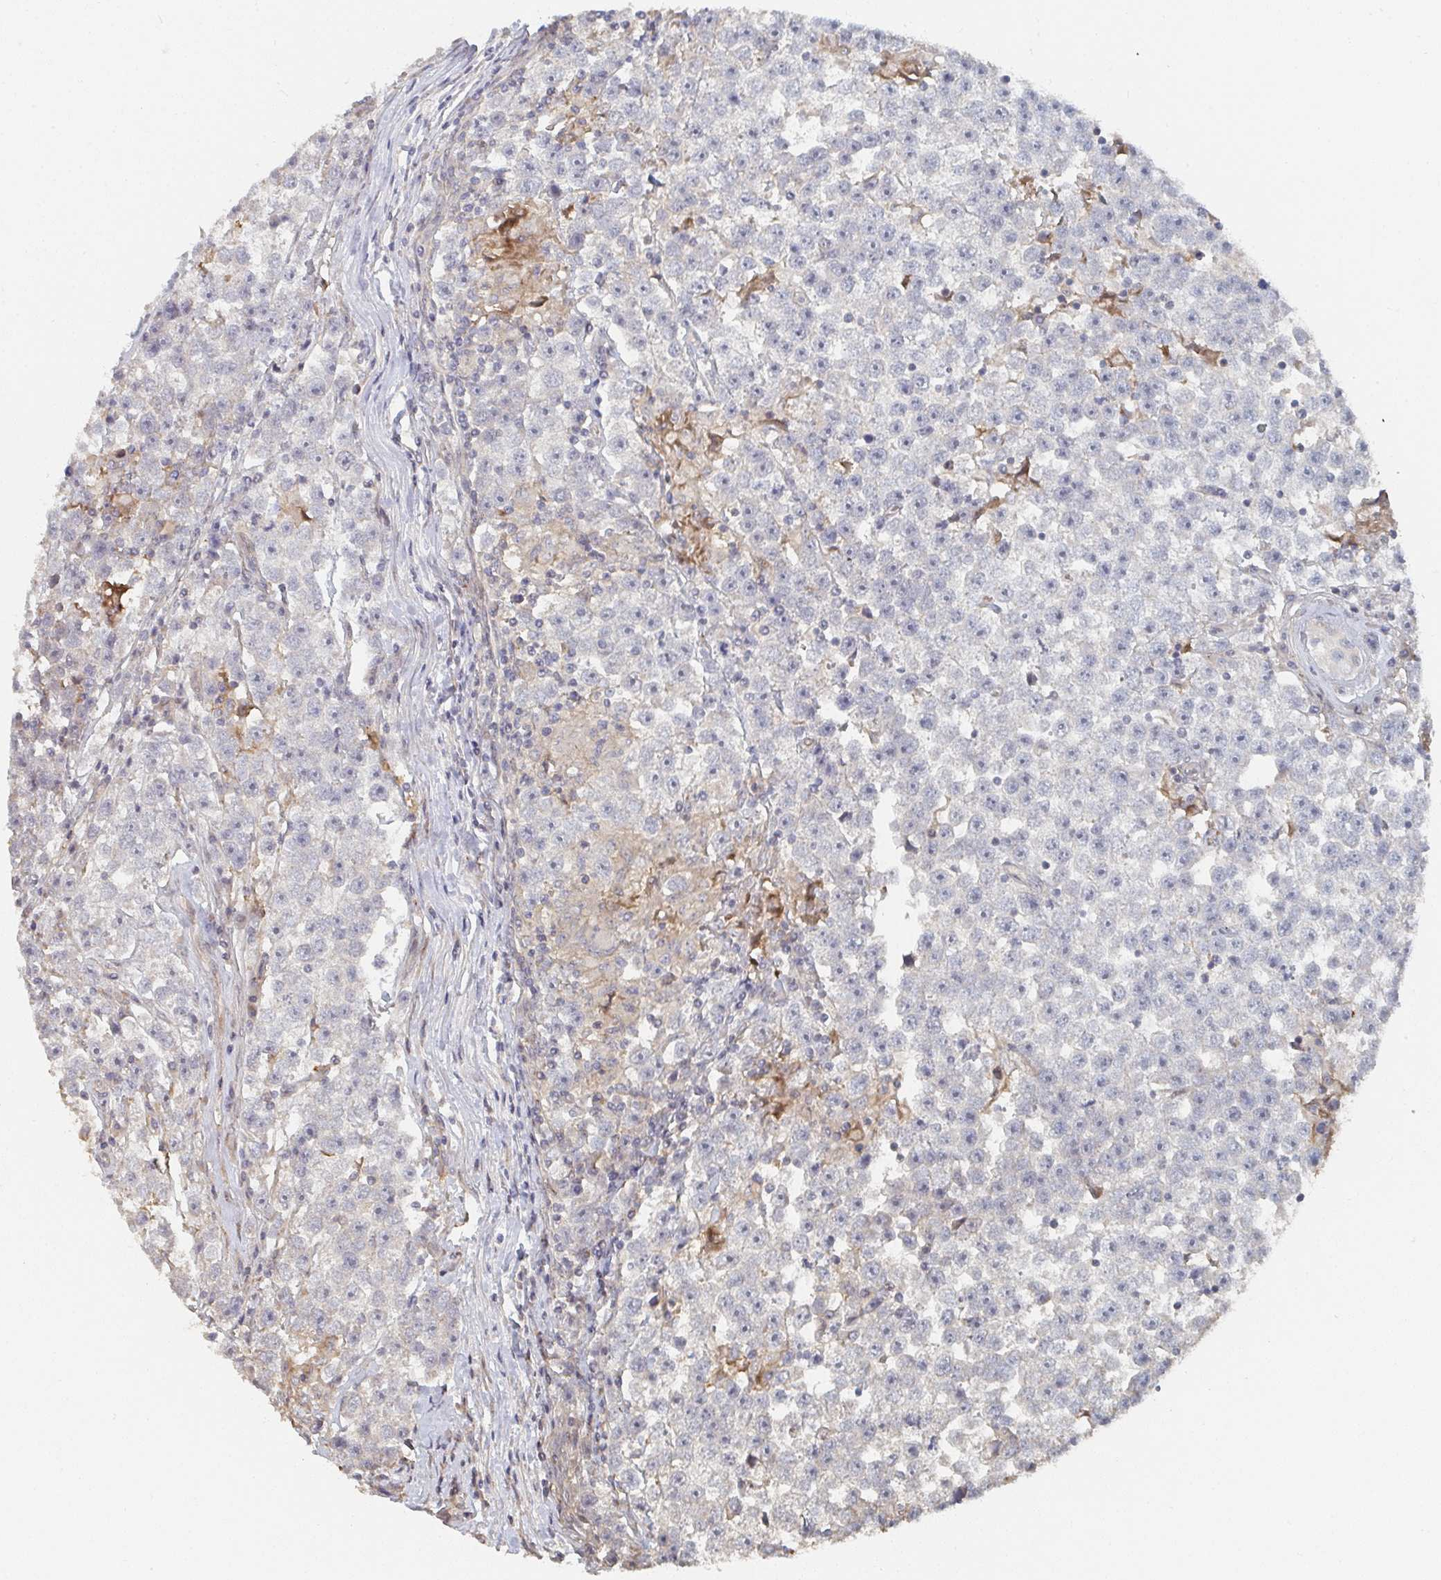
{"staining": {"intensity": "negative", "quantity": "none", "location": "none"}, "tissue": "testis cancer", "cell_type": "Tumor cells", "image_type": "cancer", "snomed": [{"axis": "morphology", "description": "Seminoma, NOS"}, {"axis": "topography", "description": "Testis"}], "caption": "Immunohistochemistry photomicrograph of human testis cancer (seminoma) stained for a protein (brown), which displays no positivity in tumor cells.", "gene": "PTEN", "patient": {"sex": "male", "age": 31}}